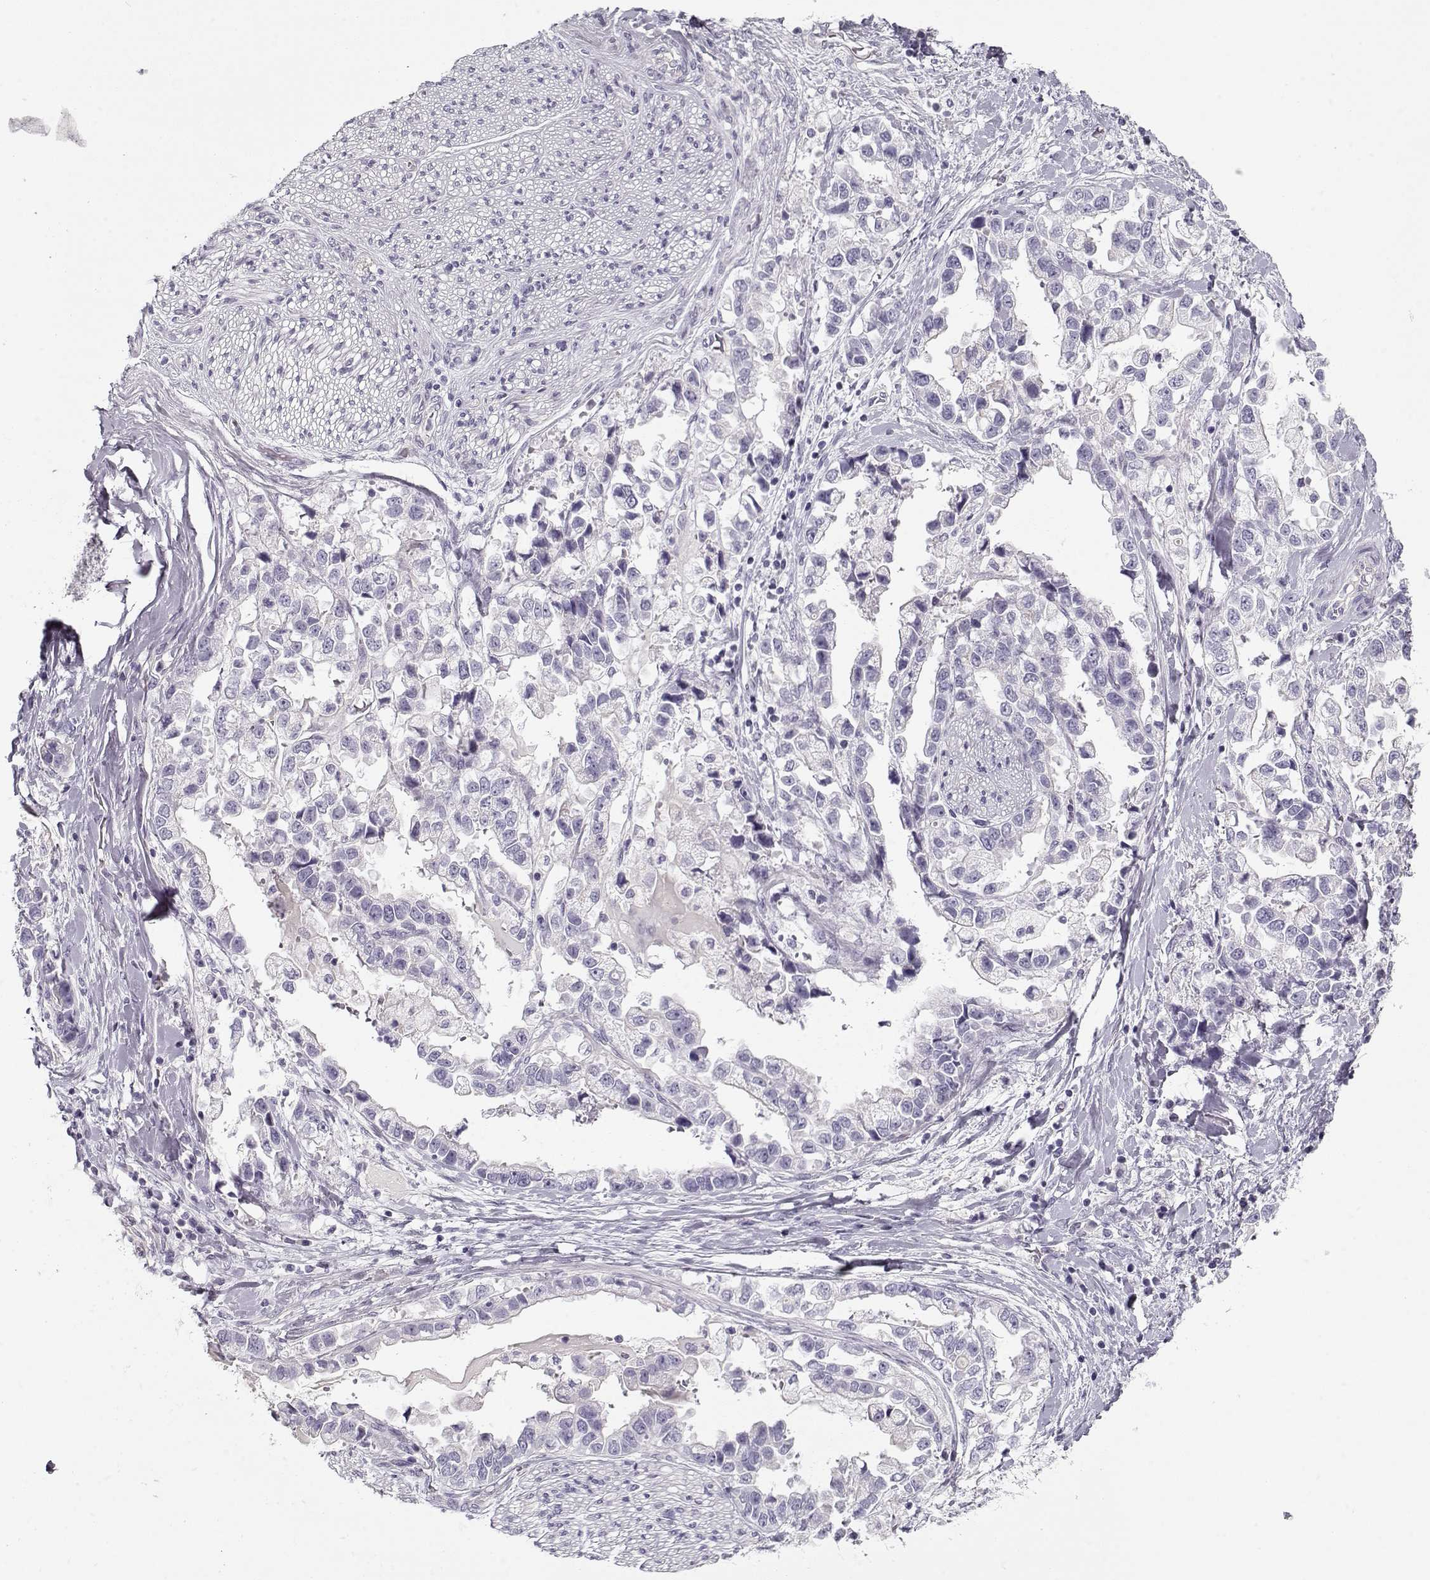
{"staining": {"intensity": "negative", "quantity": "none", "location": "none"}, "tissue": "stomach cancer", "cell_type": "Tumor cells", "image_type": "cancer", "snomed": [{"axis": "morphology", "description": "Adenocarcinoma, NOS"}, {"axis": "topography", "description": "Stomach"}], "caption": "Tumor cells show no significant protein staining in stomach adenocarcinoma.", "gene": "CCDC136", "patient": {"sex": "male", "age": 59}}